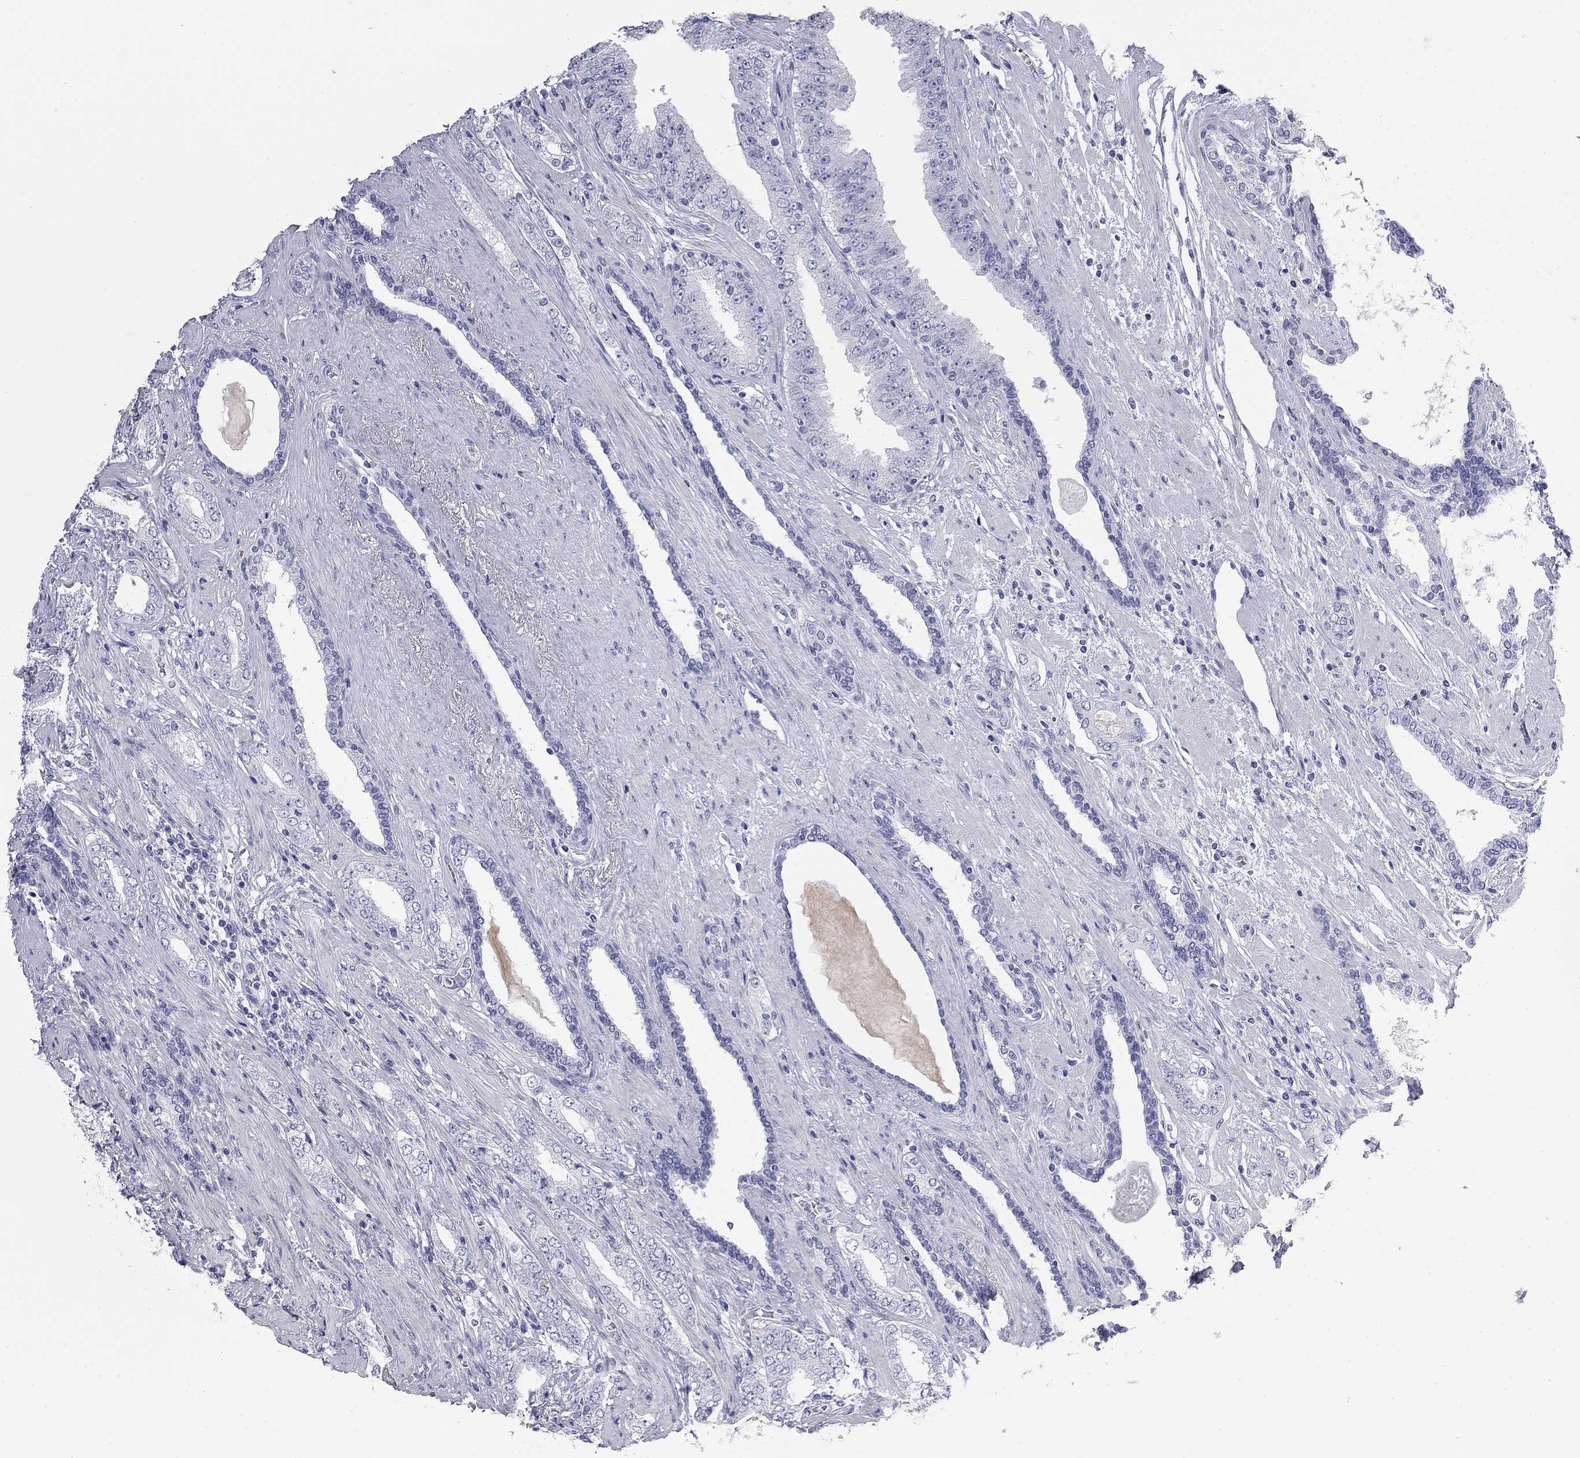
{"staining": {"intensity": "negative", "quantity": "none", "location": "none"}, "tissue": "prostate cancer", "cell_type": "Tumor cells", "image_type": "cancer", "snomed": [{"axis": "morphology", "description": "Adenocarcinoma, Low grade"}, {"axis": "topography", "description": "Prostate and seminal vesicle, NOS"}], "caption": "IHC histopathology image of prostate cancer (adenocarcinoma (low-grade)) stained for a protein (brown), which exhibits no staining in tumor cells.", "gene": "AK8", "patient": {"sex": "male", "age": 61}}